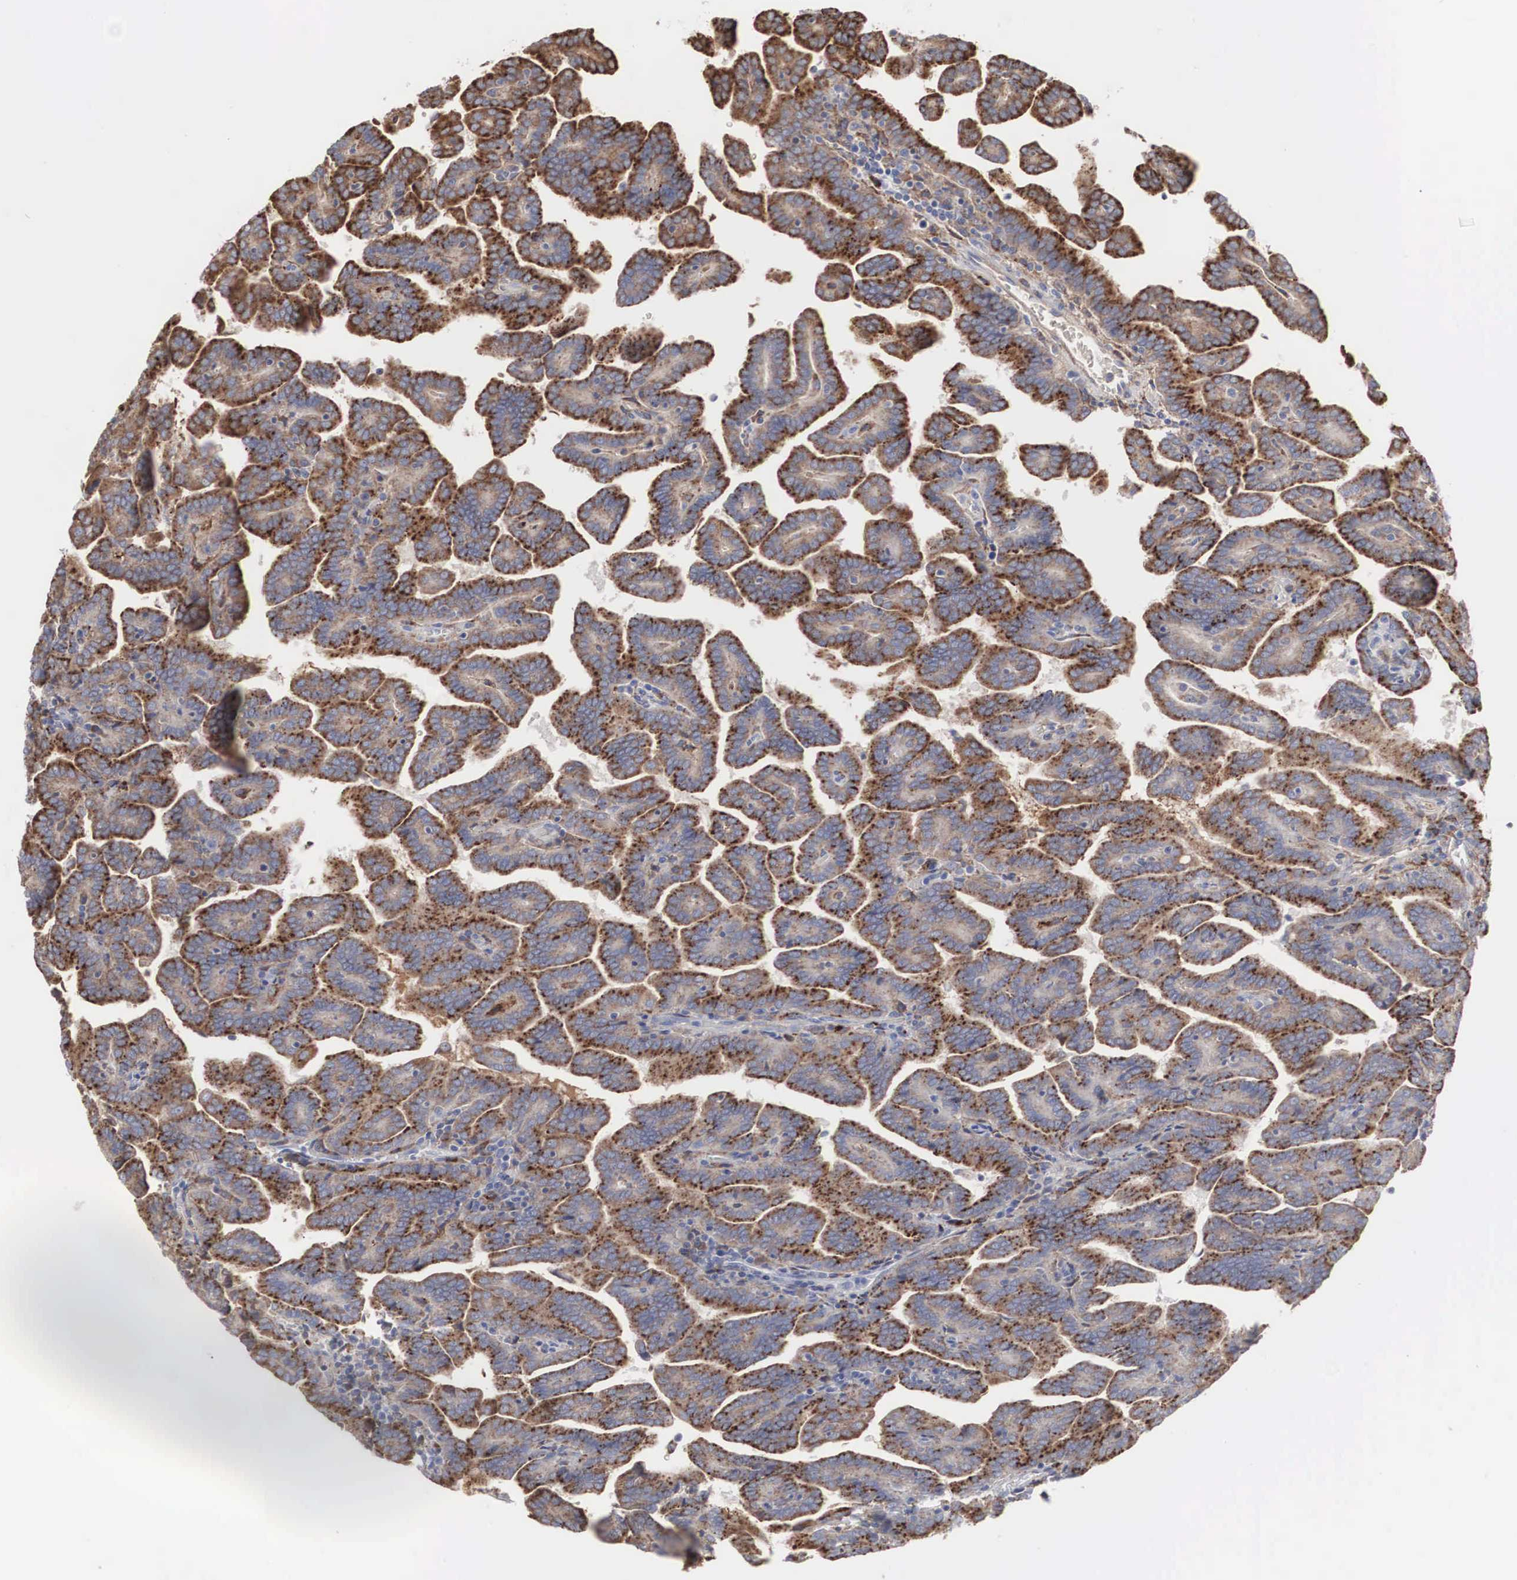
{"staining": {"intensity": "strong", "quantity": ">75%", "location": "cytoplasmic/membranous"}, "tissue": "renal cancer", "cell_type": "Tumor cells", "image_type": "cancer", "snomed": [{"axis": "morphology", "description": "Adenocarcinoma, NOS"}, {"axis": "topography", "description": "Kidney"}], "caption": "Approximately >75% of tumor cells in adenocarcinoma (renal) demonstrate strong cytoplasmic/membranous protein staining as visualized by brown immunohistochemical staining.", "gene": "LGALS3BP", "patient": {"sex": "male", "age": 61}}